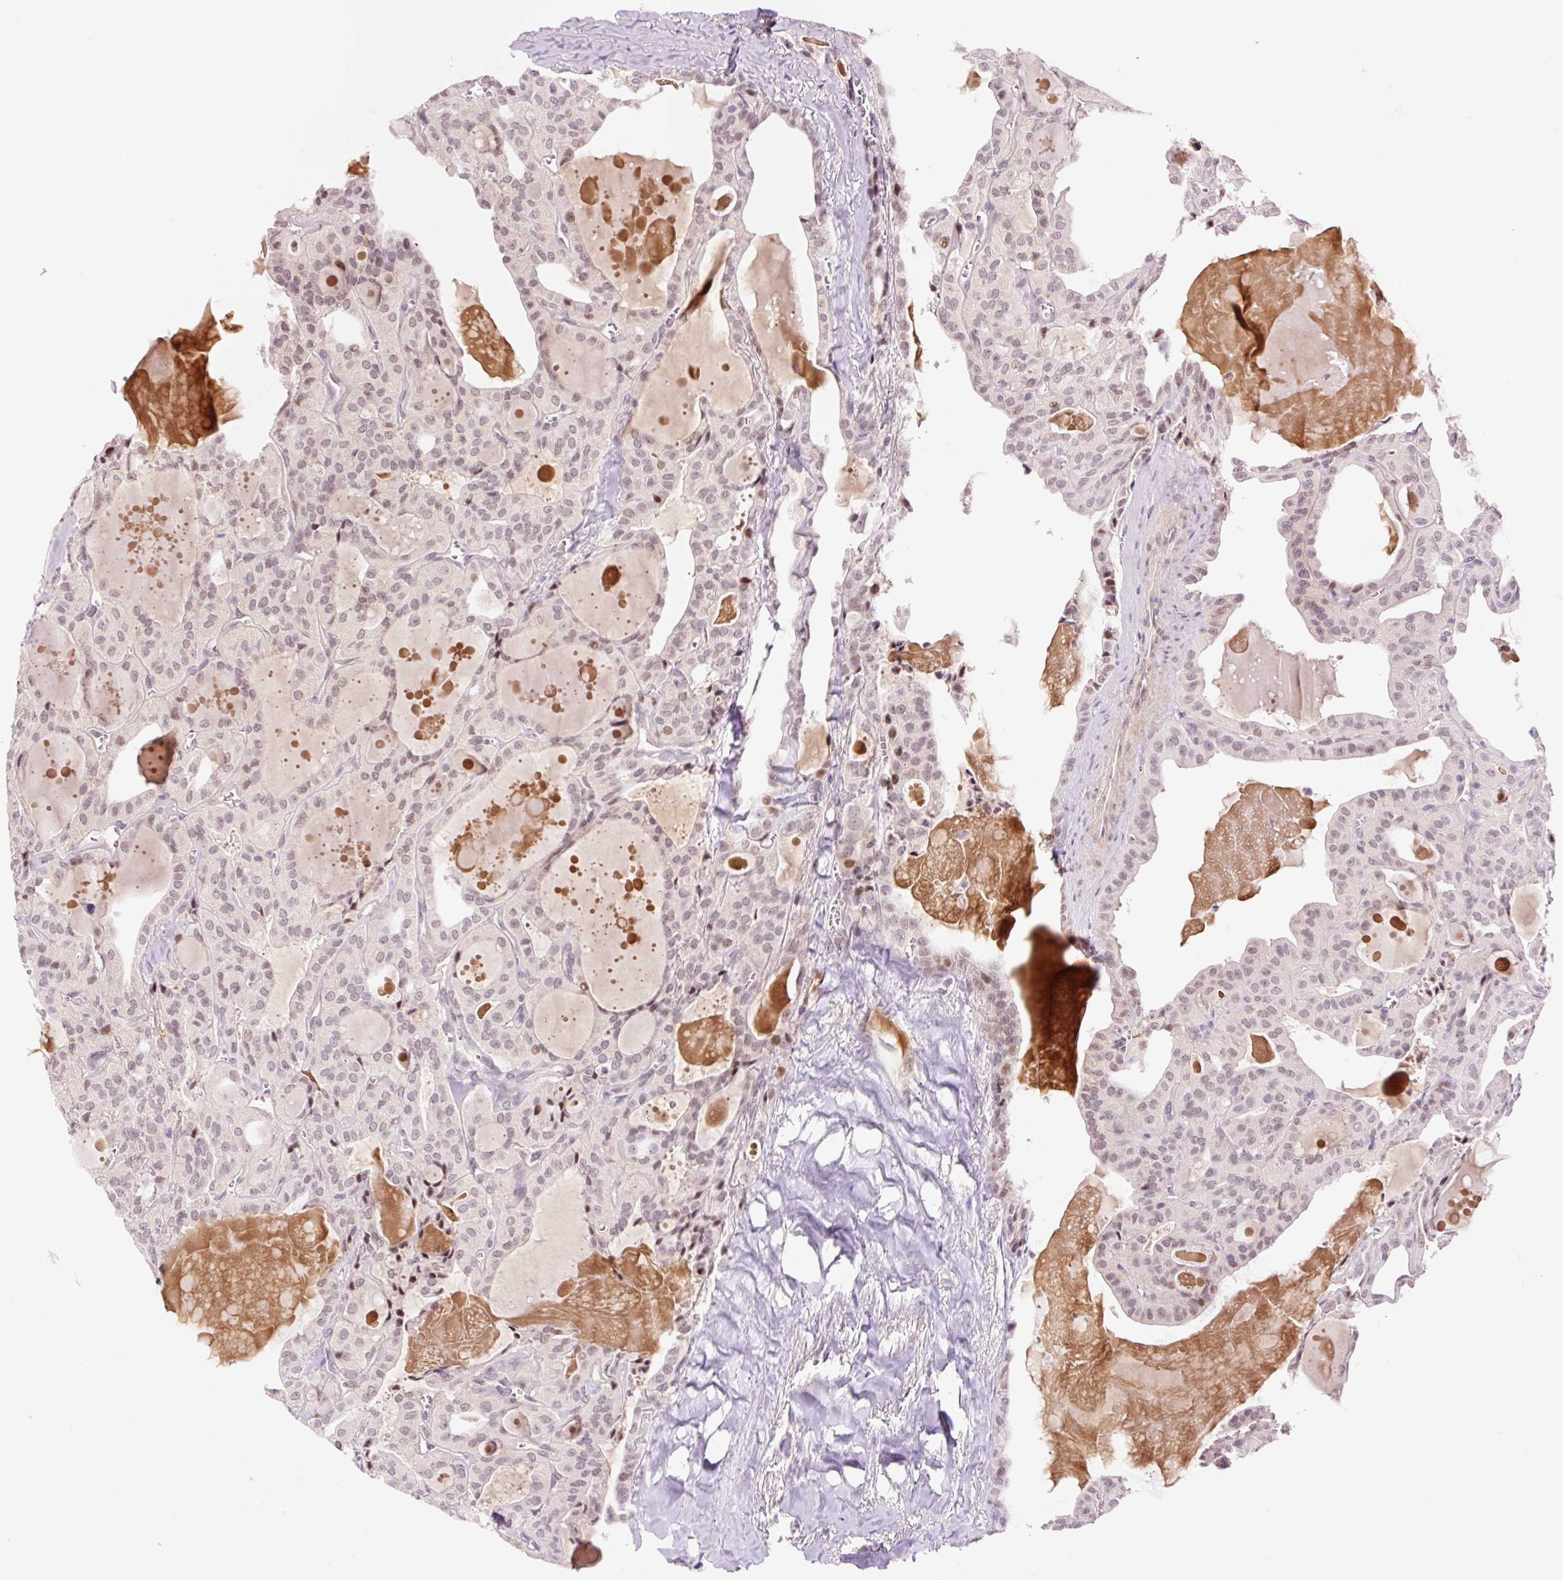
{"staining": {"intensity": "weak", "quantity": "<25%", "location": "nuclear"}, "tissue": "thyroid cancer", "cell_type": "Tumor cells", "image_type": "cancer", "snomed": [{"axis": "morphology", "description": "Papillary adenocarcinoma, NOS"}, {"axis": "topography", "description": "Thyroid gland"}], "caption": "Tumor cells are negative for protein expression in human papillary adenocarcinoma (thyroid). The staining is performed using DAB brown chromogen with nuclei counter-stained in using hematoxylin.", "gene": "DPPA4", "patient": {"sex": "male", "age": 52}}